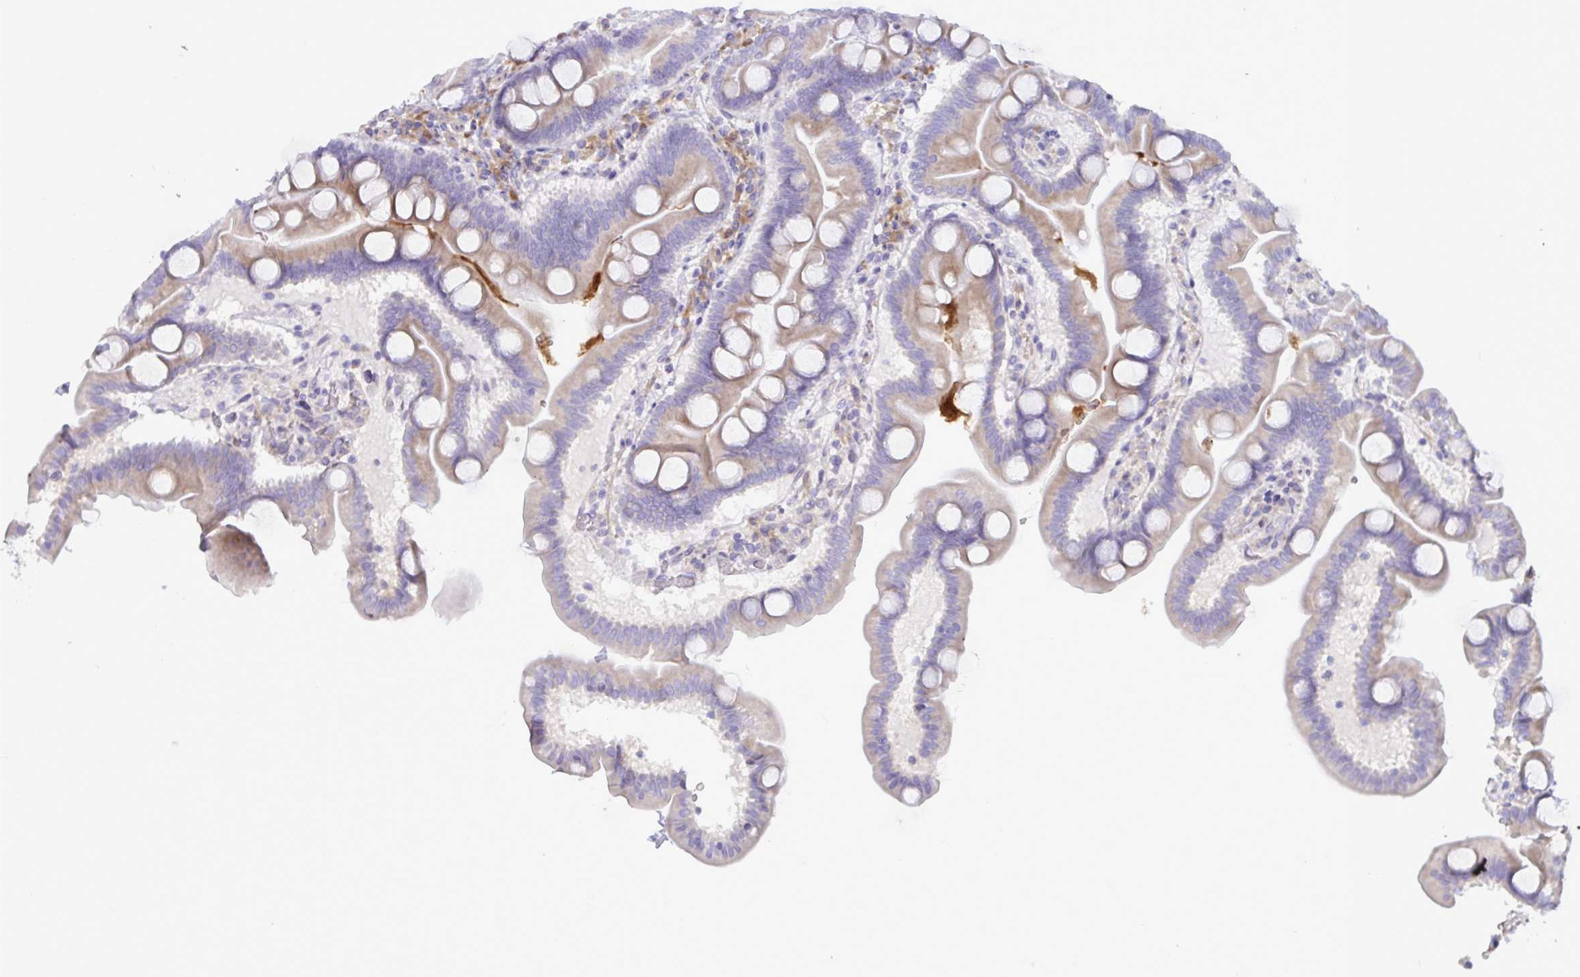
{"staining": {"intensity": "weak", "quantity": "25%-75%", "location": "cytoplasmic/membranous"}, "tissue": "duodenum", "cell_type": "Glandular cells", "image_type": "normal", "snomed": [{"axis": "morphology", "description": "Normal tissue, NOS"}, {"axis": "topography", "description": "Duodenum"}], "caption": "Protein analysis of normal duodenum displays weak cytoplasmic/membranous staining in about 25%-75% of glandular cells.", "gene": "FAM86B1", "patient": {"sex": "male", "age": 59}}